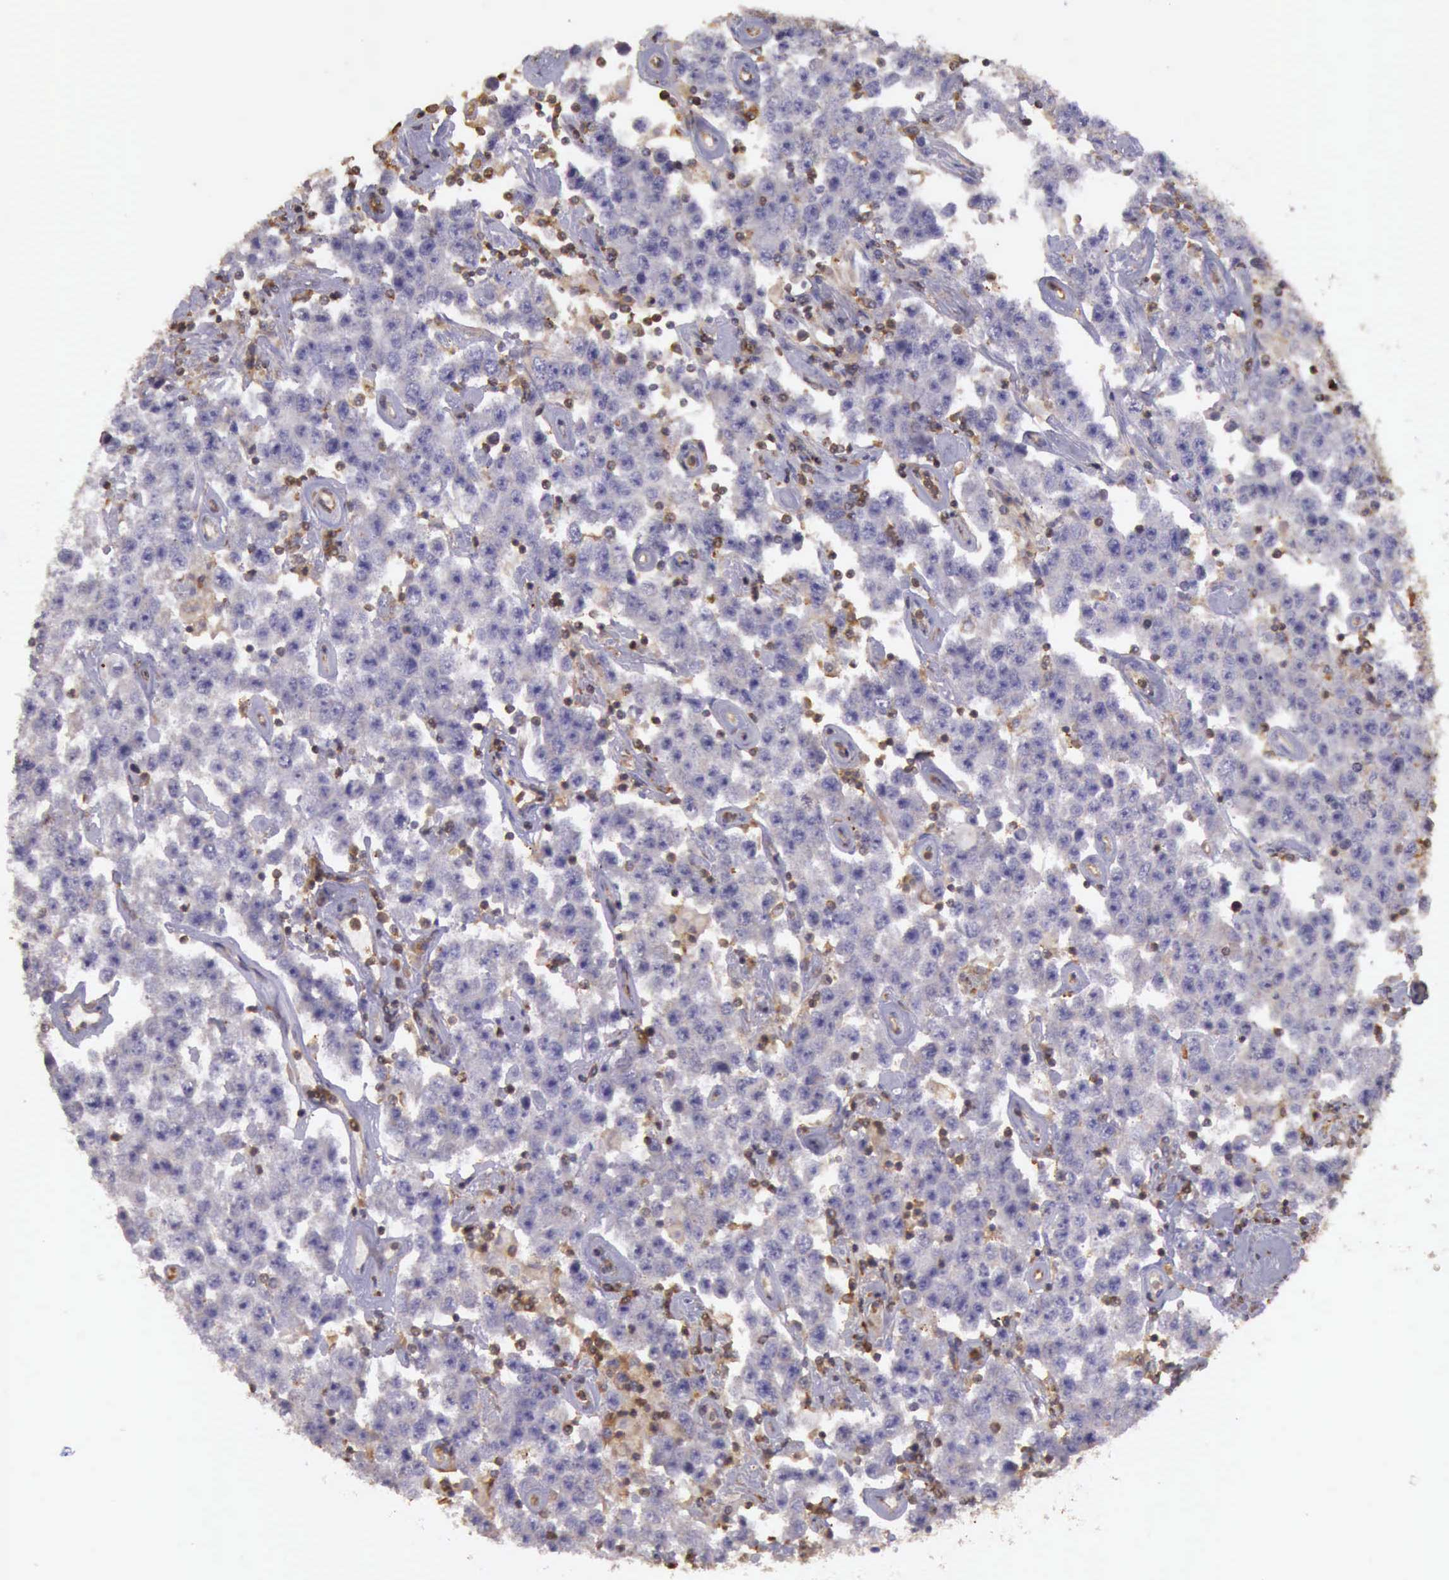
{"staining": {"intensity": "negative", "quantity": "none", "location": "none"}, "tissue": "testis cancer", "cell_type": "Tumor cells", "image_type": "cancer", "snomed": [{"axis": "morphology", "description": "Seminoma, NOS"}, {"axis": "topography", "description": "Testis"}], "caption": "Tumor cells show no significant protein expression in testis seminoma. (DAB immunohistochemistry visualized using brightfield microscopy, high magnification).", "gene": "ARHGAP4", "patient": {"sex": "male", "age": 52}}